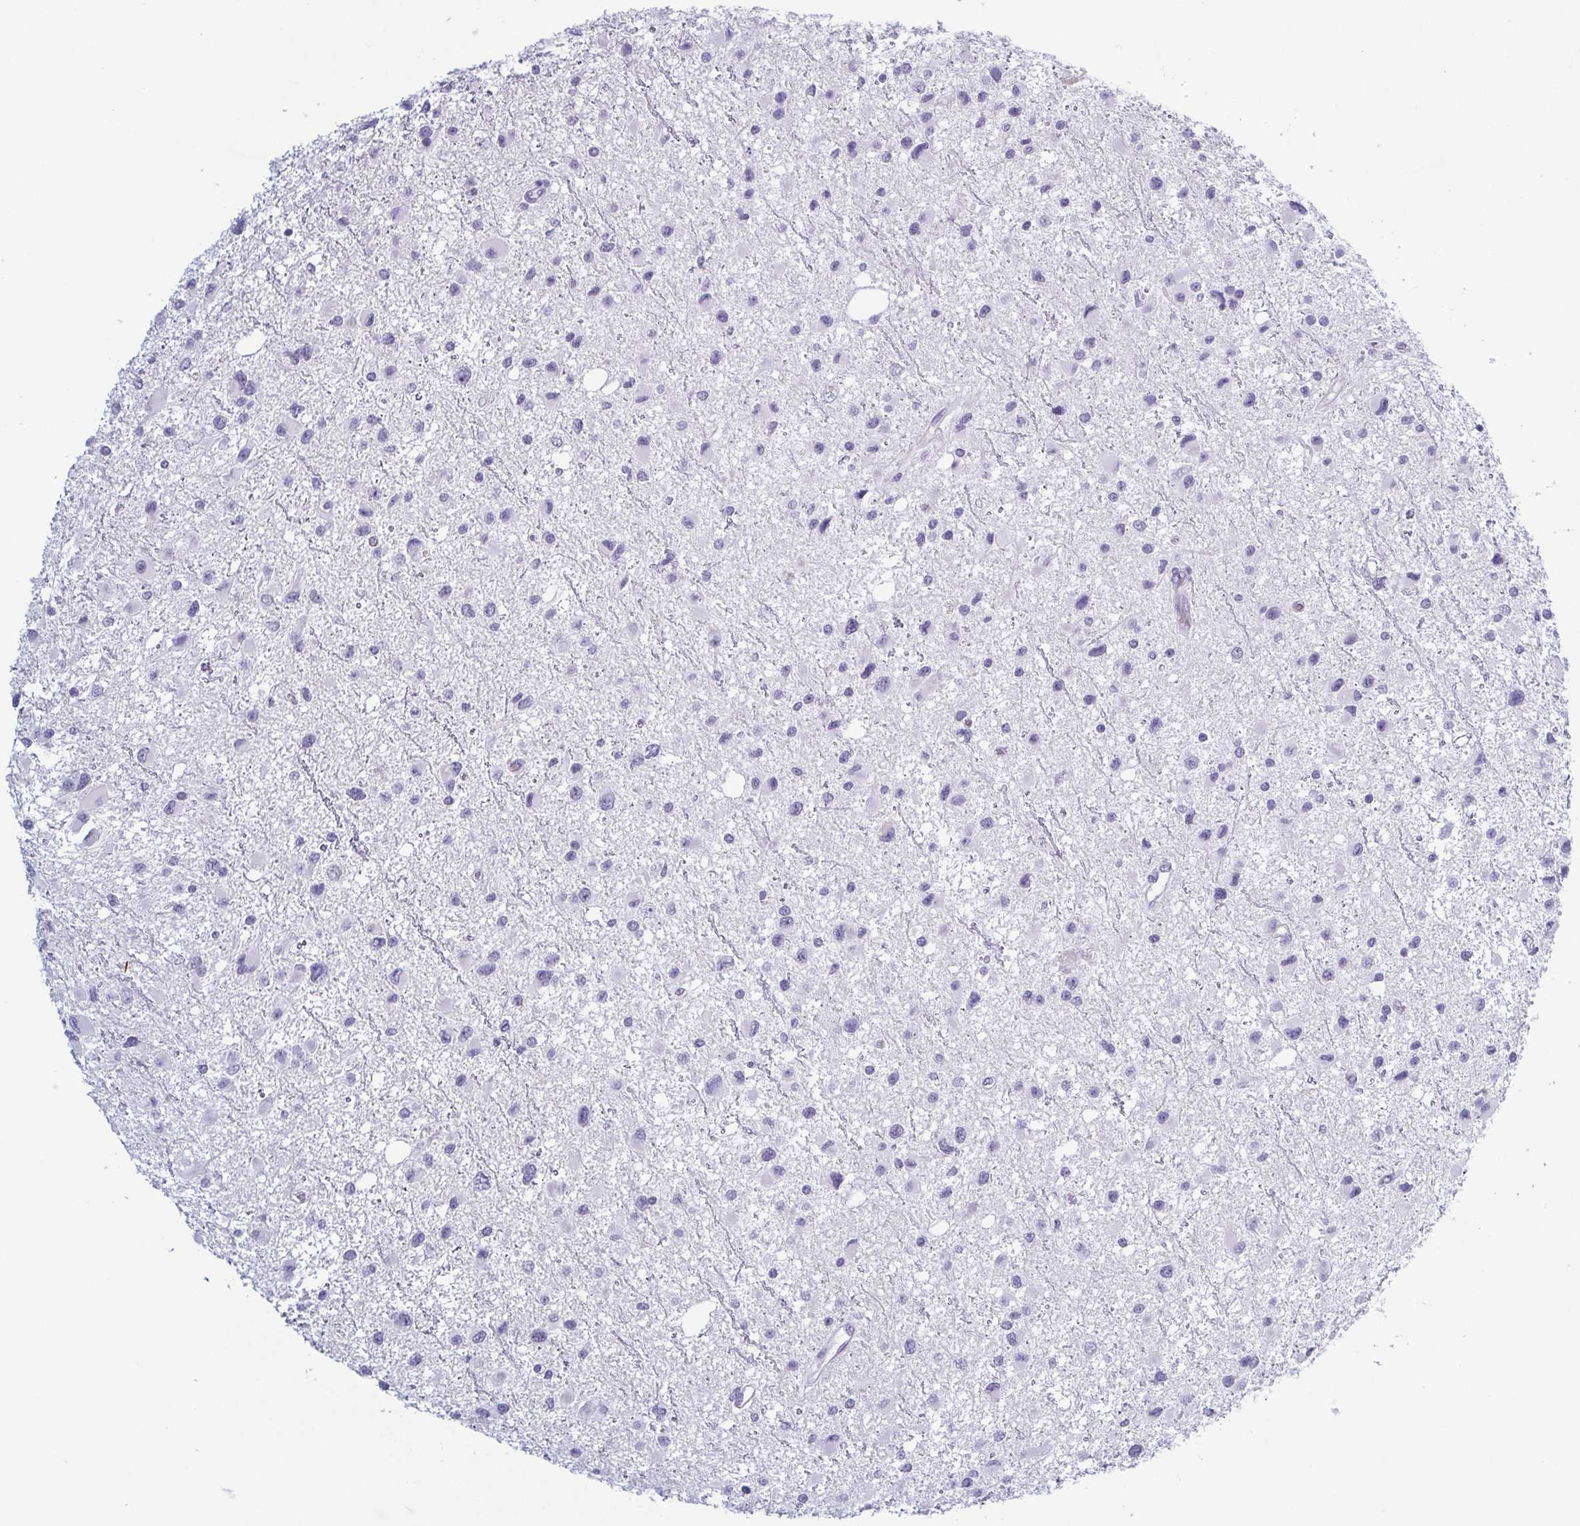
{"staining": {"intensity": "negative", "quantity": "none", "location": "none"}, "tissue": "glioma", "cell_type": "Tumor cells", "image_type": "cancer", "snomed": [{"axis": "morphology", "description": "Glioma, malignant, Low grade"}, {"axis": "topography", "description": "Brain"}], "caption": "Photomicrograph shows no significant protein staining in tumor cells of malignant glioma (low-grade).", "gene": "KRT10", "patient": {"sex": "female", "age": 32}}